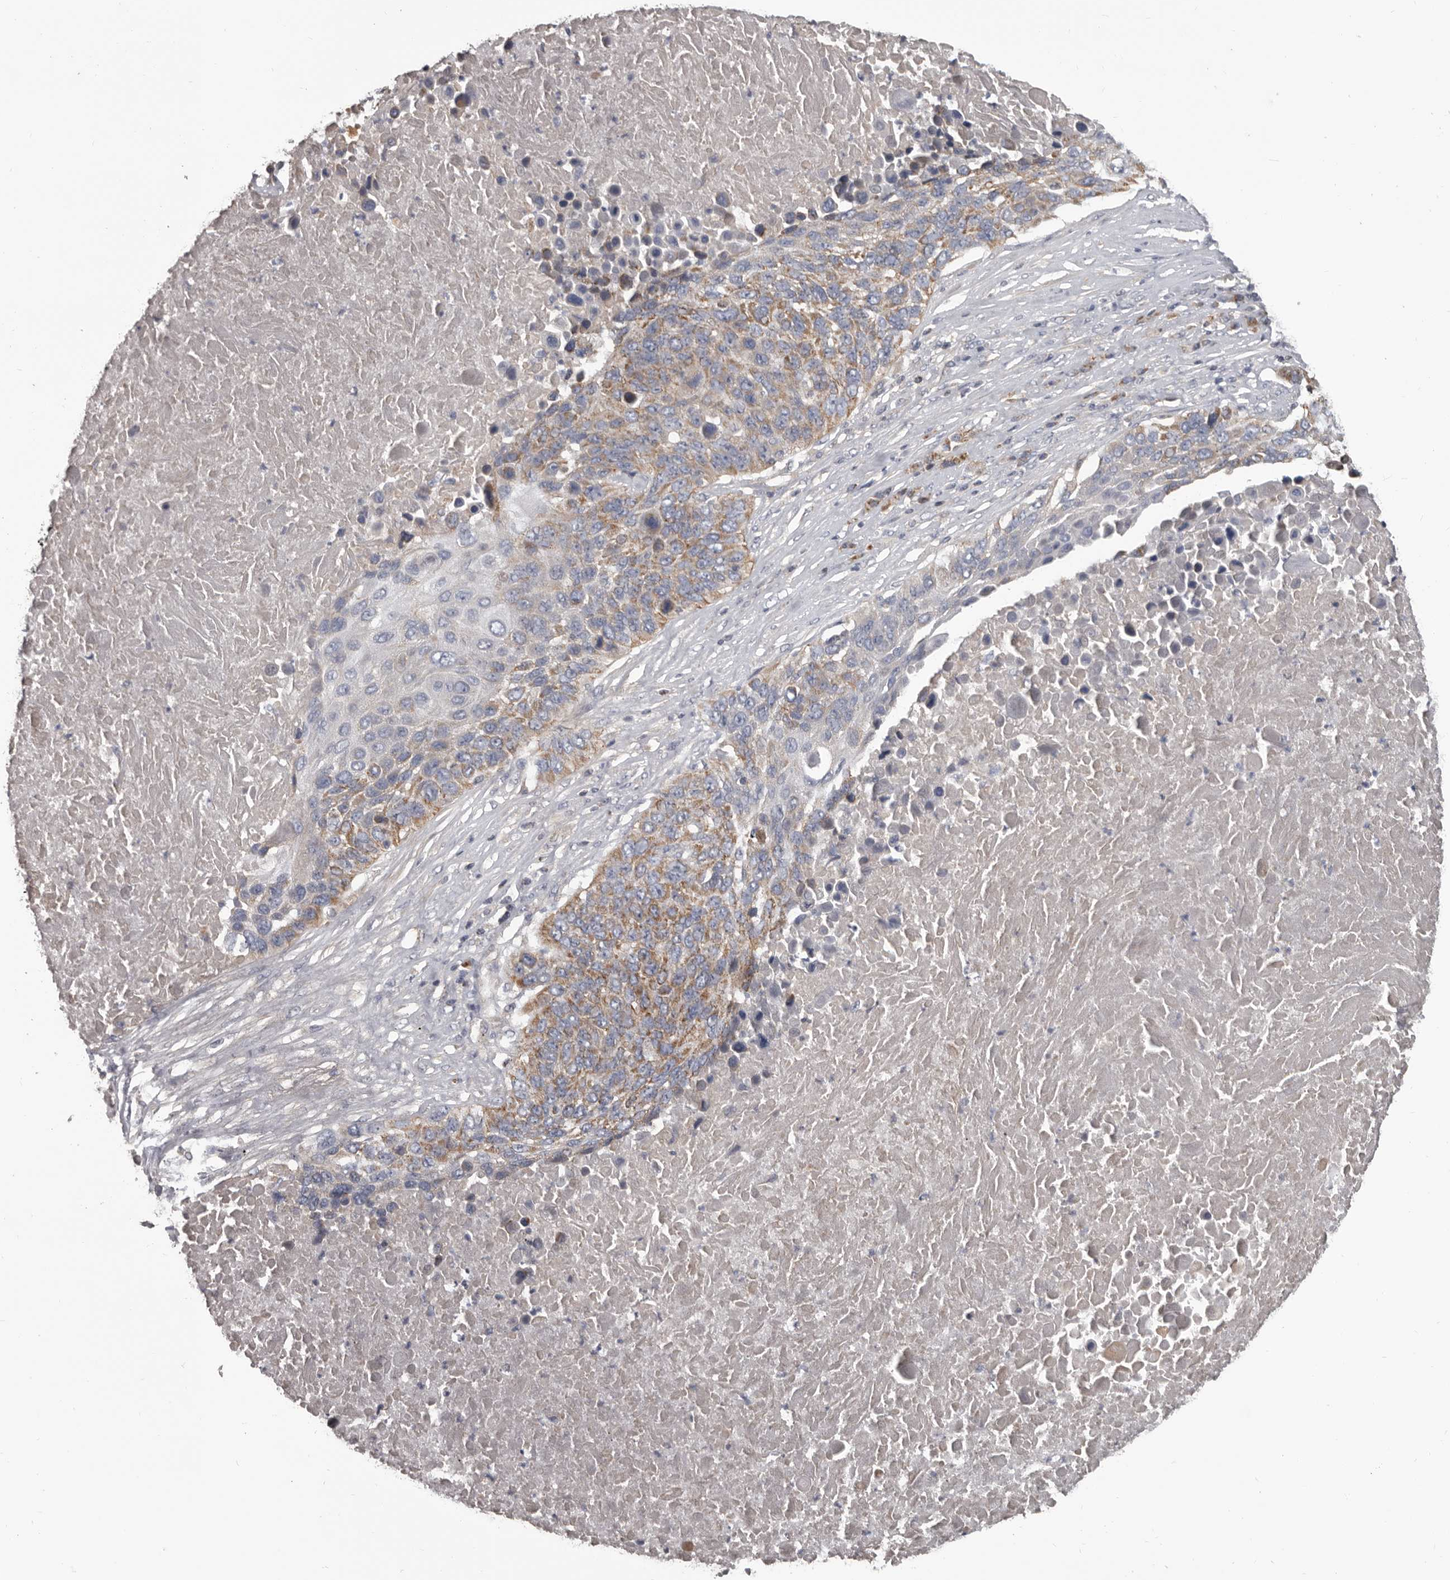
{"staining": {"intensity": "weak", "quantity": ">75%", "location": "cytoplasmic/membranous"}, "tissue": "lung cancer", "cell_type": "Tumor cells", "image_type": "cancer", "snomed": [{"axis": "morphology", "description": "Squamous cell carcinoma, NOS"}, {"axis": "topography", "description": "Lung"}], "caption": "Immunohistochemistry (IHC) of squamous cell carcinoma (lung) displays low levels of weak cytoplasmic/membranous positivity in approximately >75% of tumor cells.", "gene": "ALDH5A1", "patient": {"sex": "male", "age": 66}}